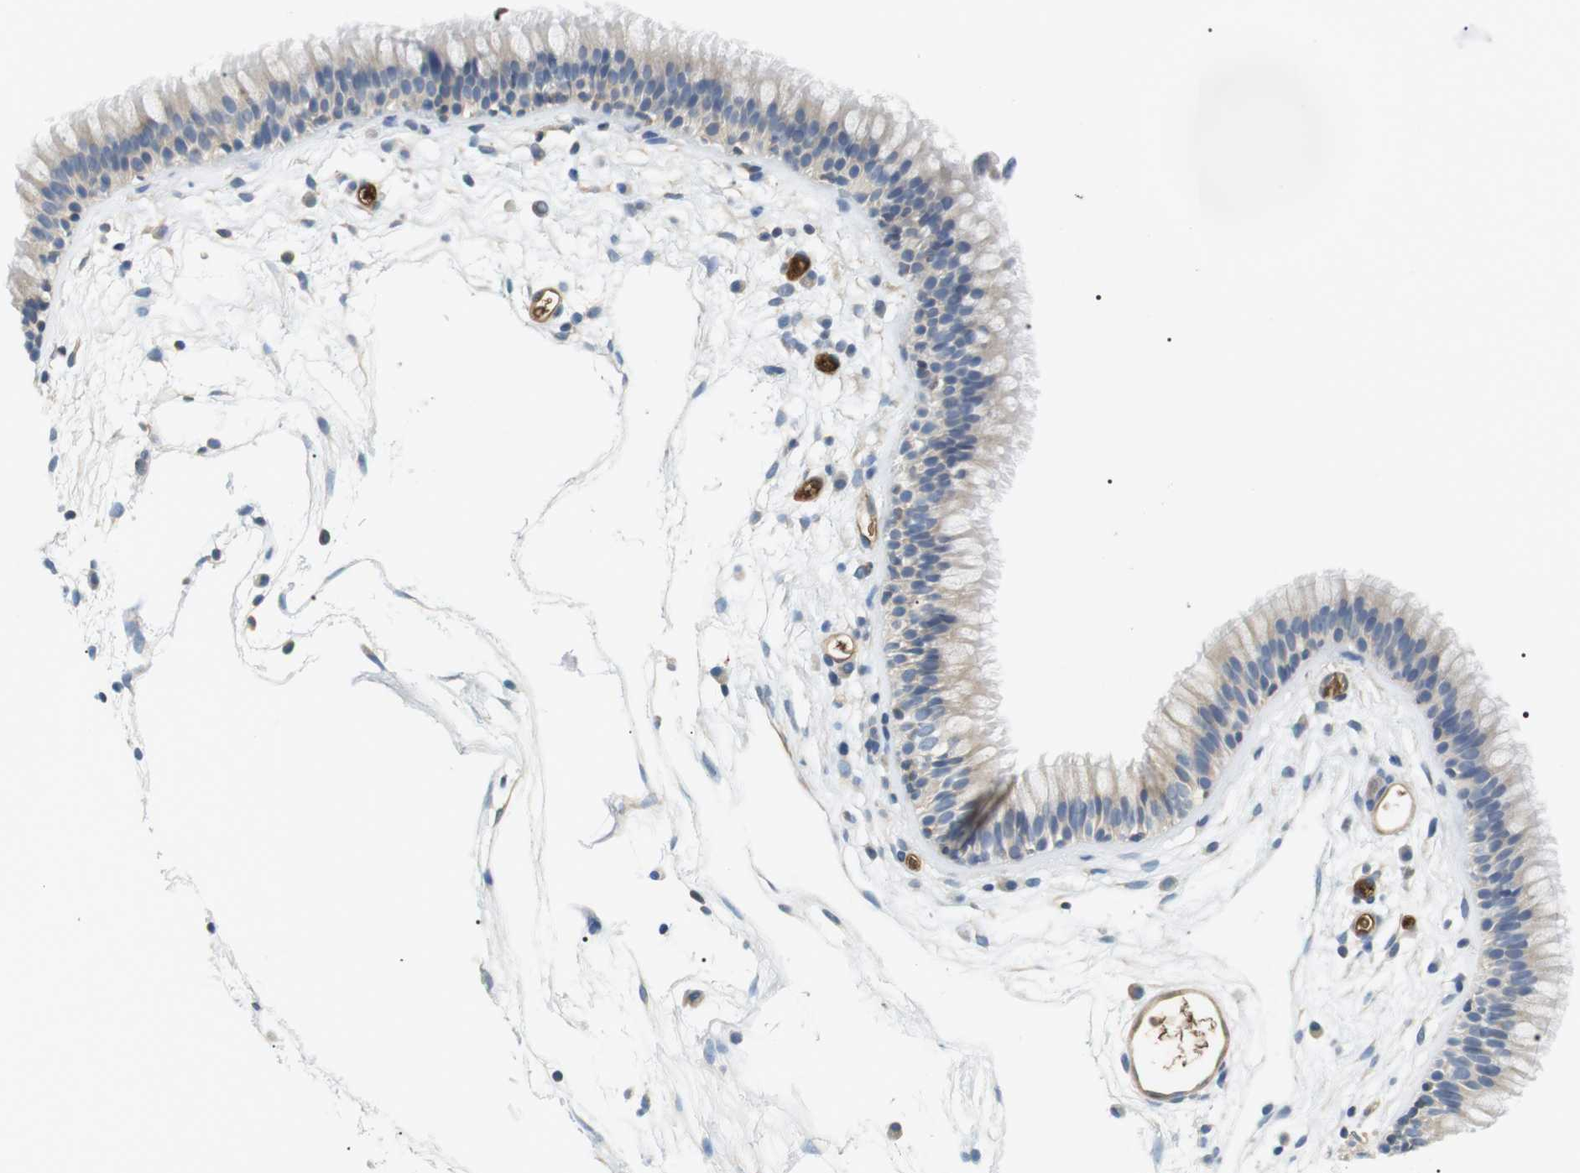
{"staining": {"intensity": "negative", "quantity": "none", "location": "none"}, "tissue": "nasopharynx", "cell_type": "Respiratory epithelial cells", "image_type": "normal", "snomed": [{"axis": "morphology", "description": "Normal tissue, NOS"}, {"axis": "morphology", "description": "Inflammation, NOS"}, {"axis": "topography", "description": "Nasopharynx"}], "caption": "This image is of benign nasopharynx stained with immunohistochemistry (IHC) to label a protein in brown with the nuclei are counter-stained blue. There is no expression in respiratory epithelial cells. Brightfield microscopy of immunohistochemistry (IHC) stained with DAB (brown) and hematoxylin (blue), captured at high magnification.", "gene": "ADCY10", "patient": {"sex": "male", "age": 48}}